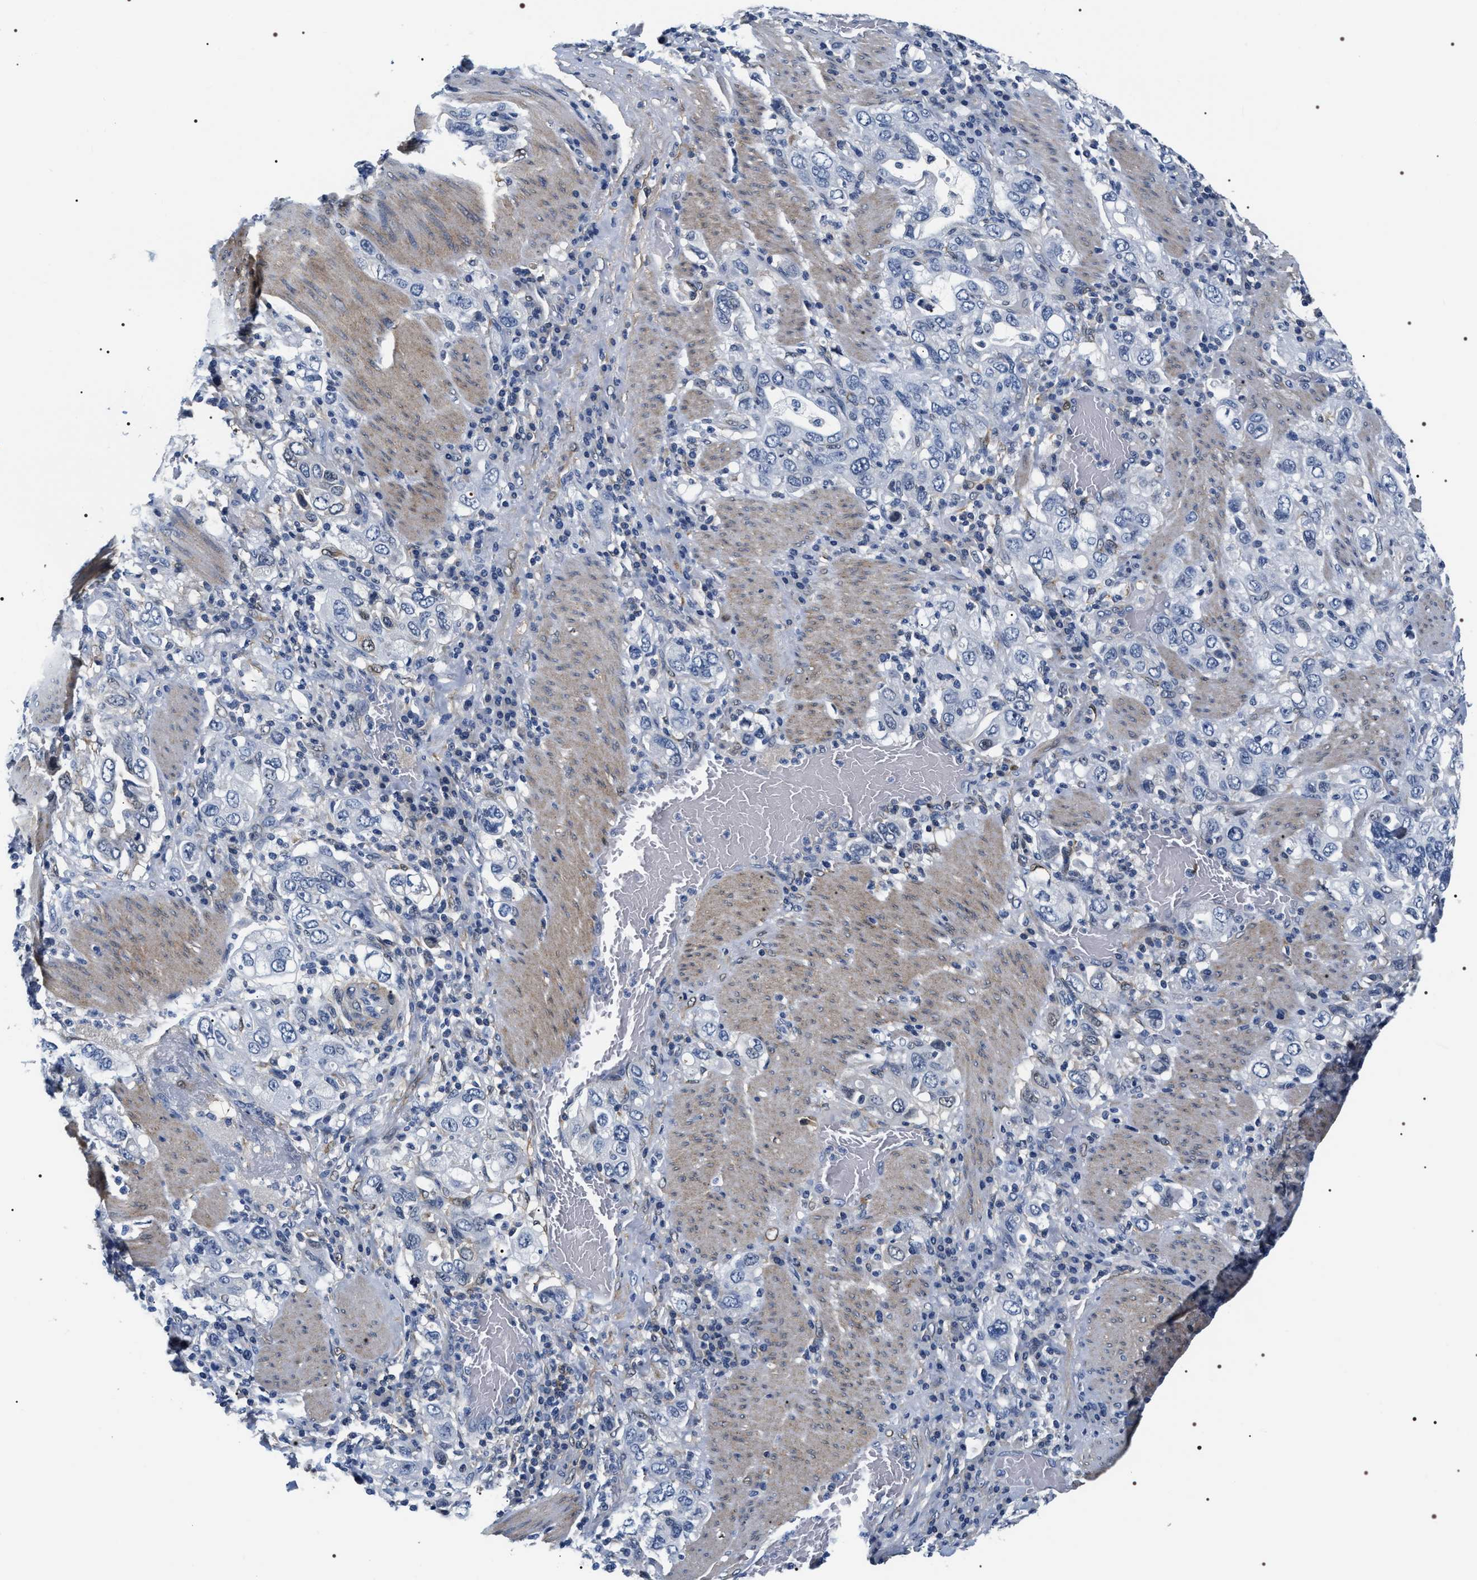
{"staining": {"intensity": "negative", "quantity": "none", "location": "none"}, "tissue": "stomach cancer", "cell_type": "Tumor cells", "image_type": "cancer", "snomed": [{"axis": "morphology", "description": "Adenocarcinoma, NOS"}, {"axis": "topography", "description": "Stomach, upper"}], "caption": "Stomach adenocarcinoma was stained to show a protein in brown. There is no significant positivity in tumor cells.", "gene": "BAG2", "patient": {"sex": "male", "age": 62}}